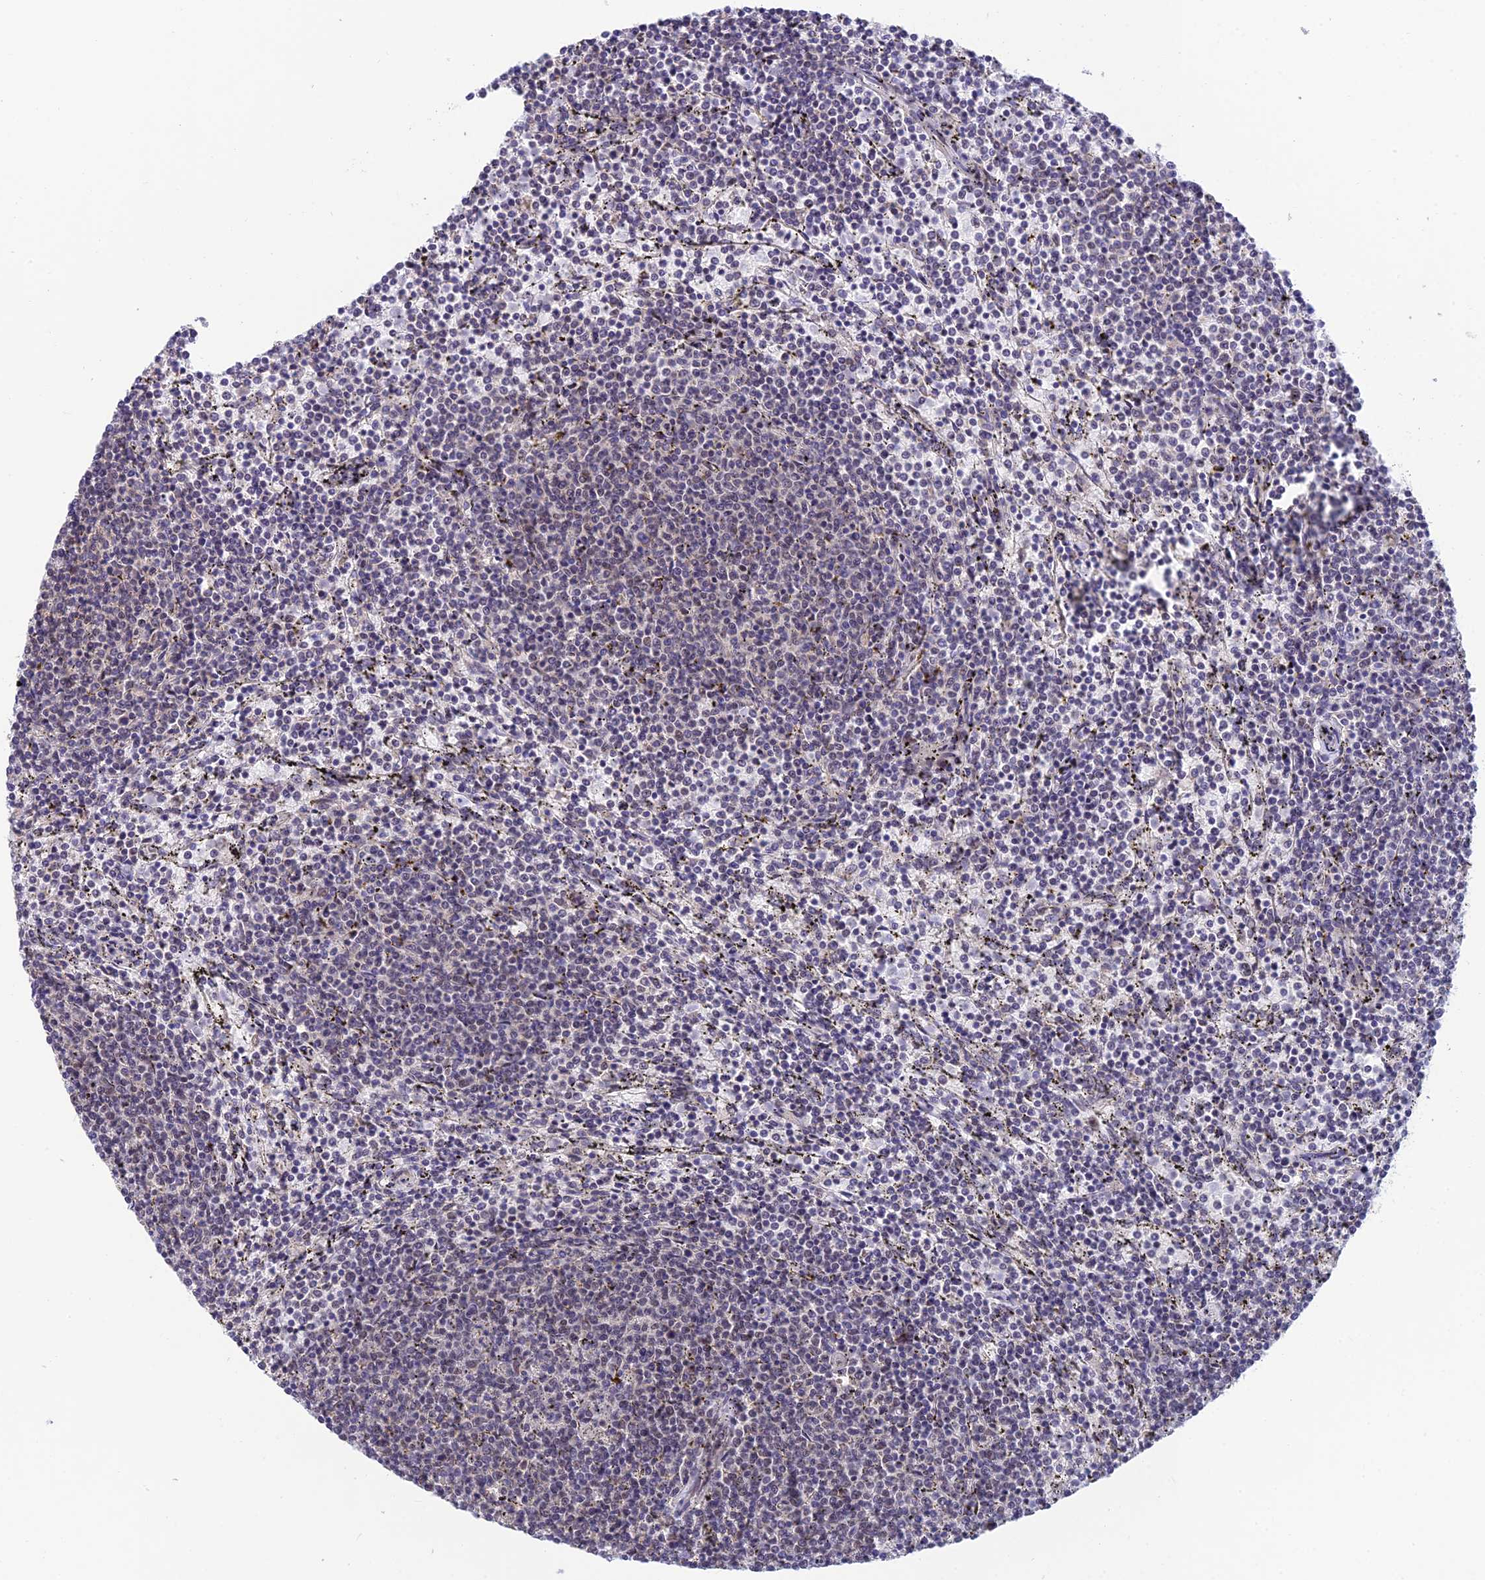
{"staining": {"intensity": "negative", "quantity": "none", "location": "none"}, "tissue": "lymphoma", "cell_type": "Tumor cells", "image_type": "cancer", "snomed": [{"axis": "morphology", "description": "Malignant lymphoma, non-Hodgkin's type, Low grade"}, {"axis": "topography", "description": "Spleen"}], "caption": "Tumor cells show no significant expression in lymphoma.", "gene": "C2orf49", "patient": {"sex": "female", "age": 50}}